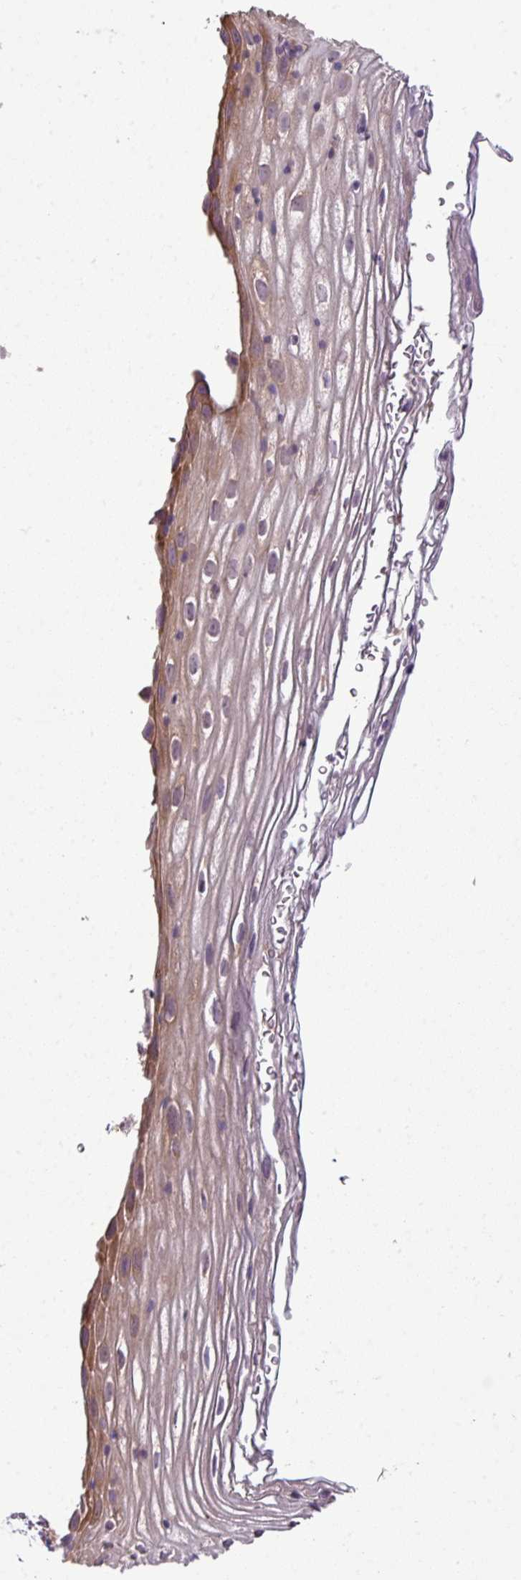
{"staining": {"intensity": "moderate", "quantity": "25%-75%", "location": "cytoplasmic/membranous"}, "tissue": "vagina", "cell_type": "Squamous epithelial cells", "image_type": "normal", "snomed": [{"axis": "morphology", "description": "Normal tissue, NOS"}, {"axis": "morphology", "description": "Adenocarcinoma, NOS"}, {"axis": "topography", "description": "Rectum"}, {"axis": "topography", "description": "Vagina"}, {"axis": "topography", "description": "Peripheral nerve tissue"}], "caption": "Immunohistochemistry of benign human vagina displays medium levels of moderate cytoplasmic/membranous expression in about 25%-75% of squamous epithelial cells. (DAB IHC with brightfield microscopy, high magnification).", "gene": "DNAAF4", "patient": {"sex": "female", "age": 71}}